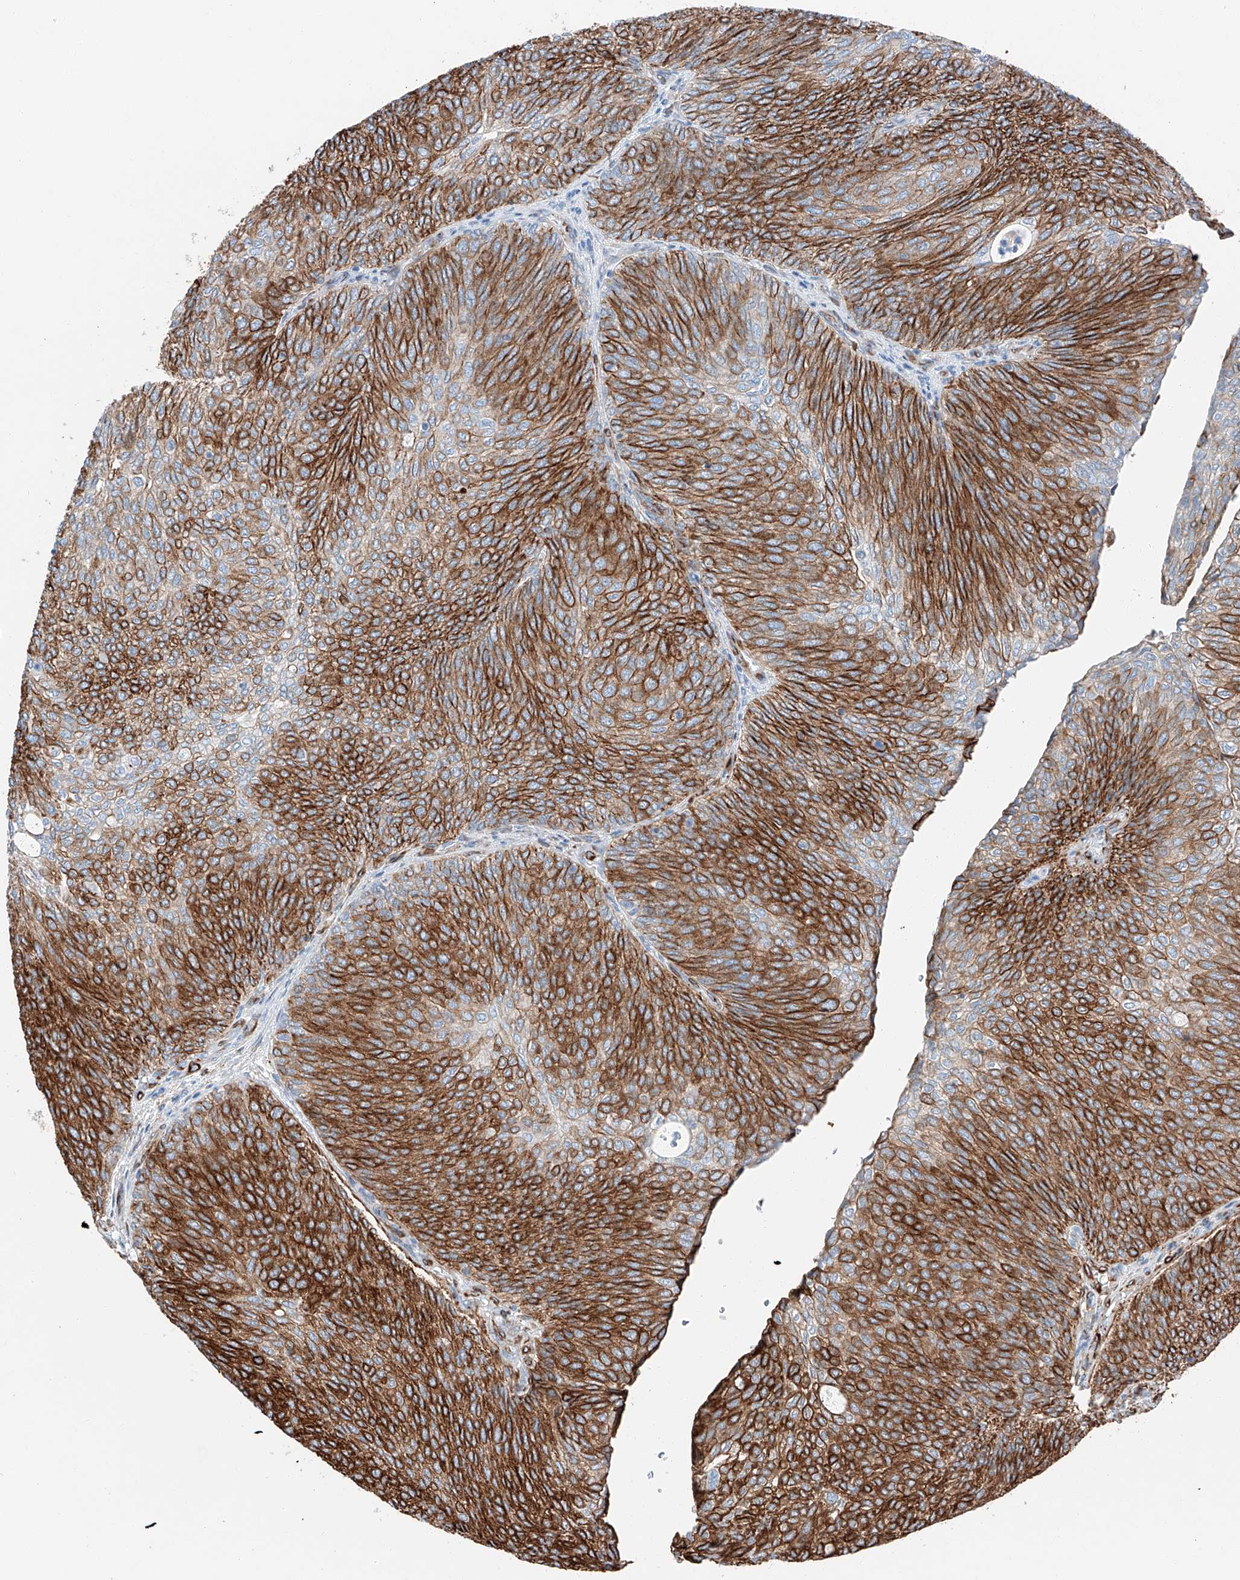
{"staining": {"intensity": "strong", "quantity": ">75%", "location": "cytoplasmic/membranous"}, "tissue": "urothelial cancer", "cell_type": "Tumor cells", "image_type": "cancer", "snomed": [{"axis": "morphology", "description": "Urothelial carcinoma, Low grade"}, {"axis": "topography", "description": "Urinary bladder"}], "caption": "The photomicrograph shows immunohistochemical staining of urothelial cancer. There is strong cytoplasmic/membranous positivity is present in approximately >75% of tumor cells.", "gene": "ZNF804A", "patient": {"sex": "female", "age": 79}}